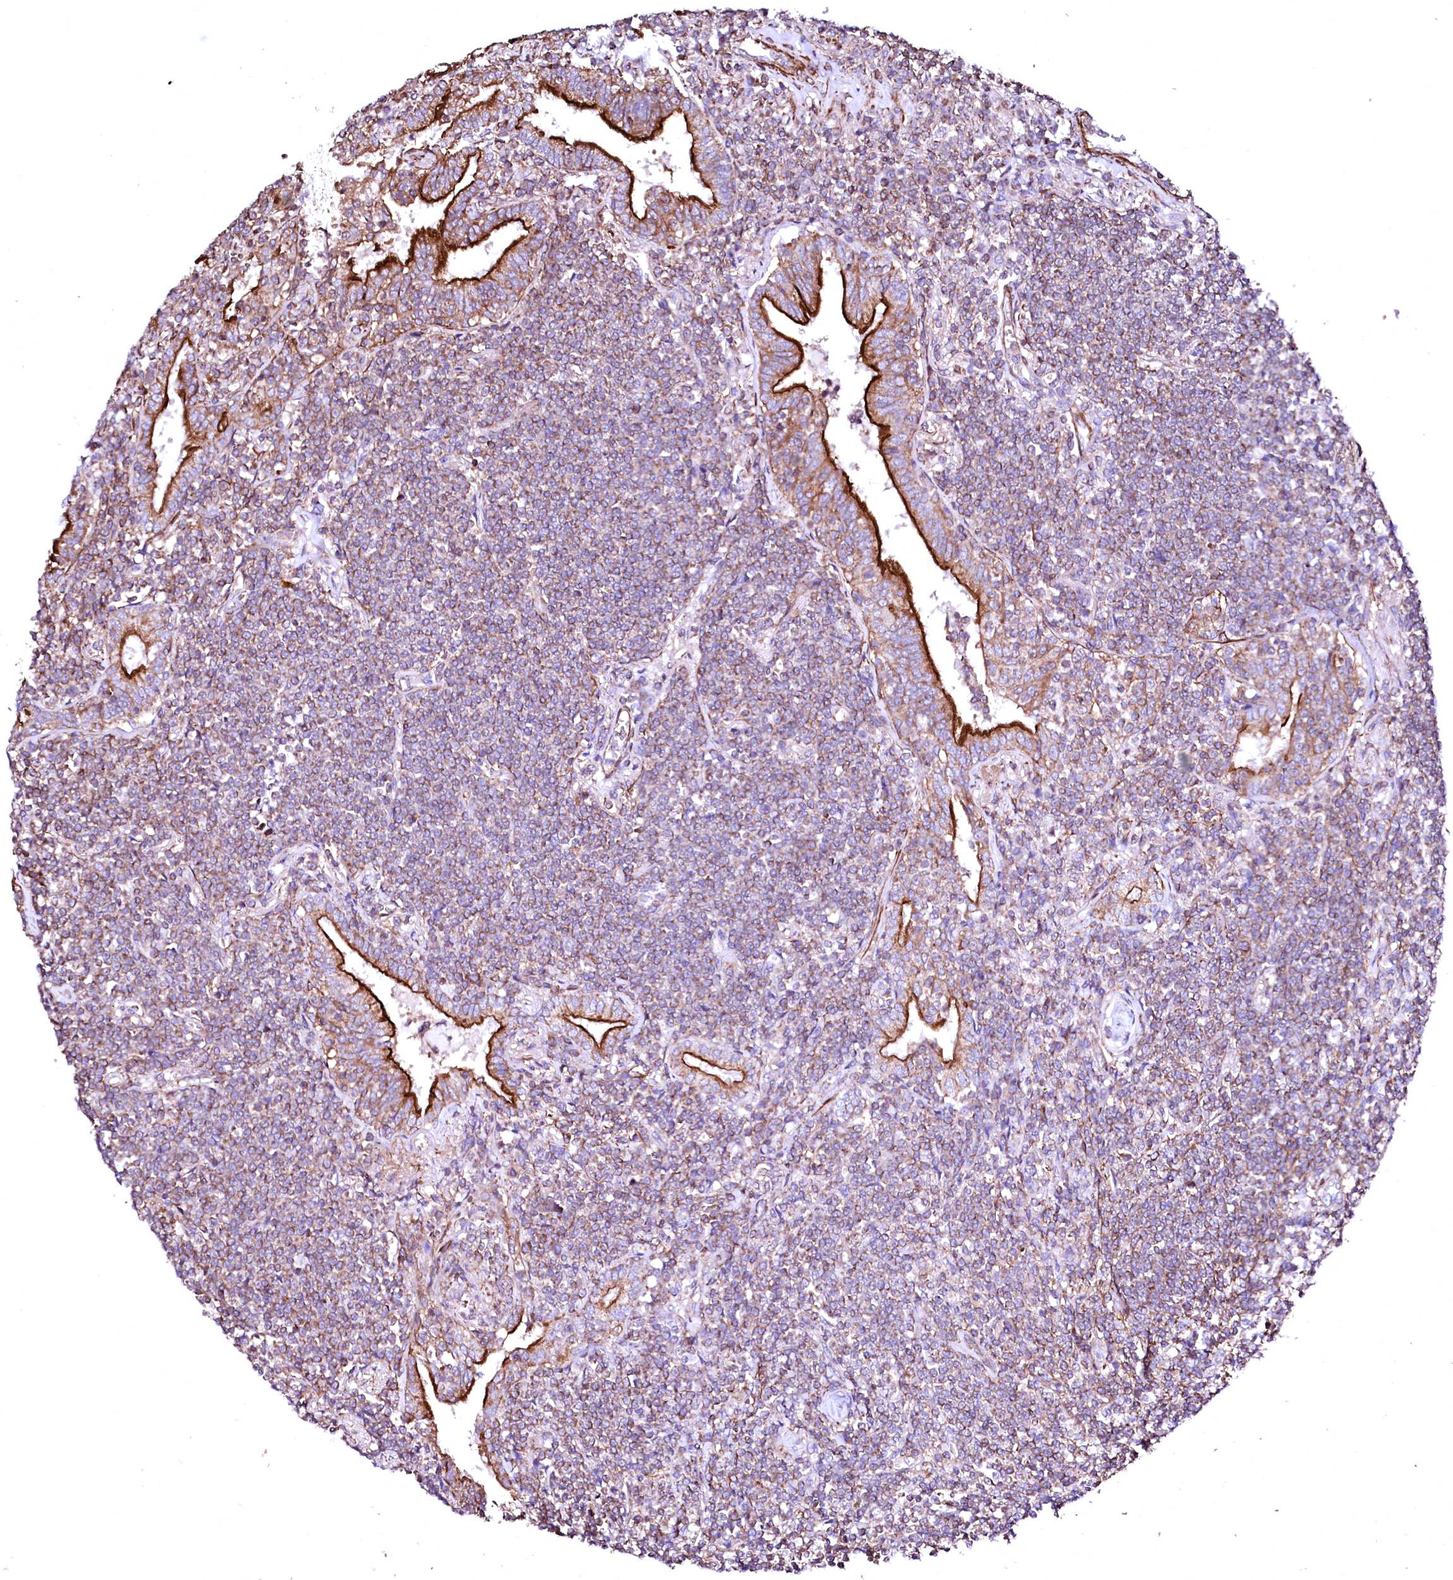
{"staining": {"intensity": "moderate", "quantity": "25%-75%", "location": "cytoplasmic/membranous"}, "tissue": "lymphoma", "cell_type": "Tumor cells", "image_type": "cancer", "snomed": [{"axis": "morphology", "description": "Malignant lymphoma, non-Hodgkin's type, Low grade"}, {"axis": "topography", "description": "Lung"}], "caption": "DAB immunohistochemical staining of lymphoma demonstrates moderate cytoplasmic/membranous protein positivity in about 25%-75% of tumor cells. (brown staining indicates protein expression, while blue staining denotes nuclei).", "gene": "GPR176", "patient": {"sex": "female", "age": 71}}